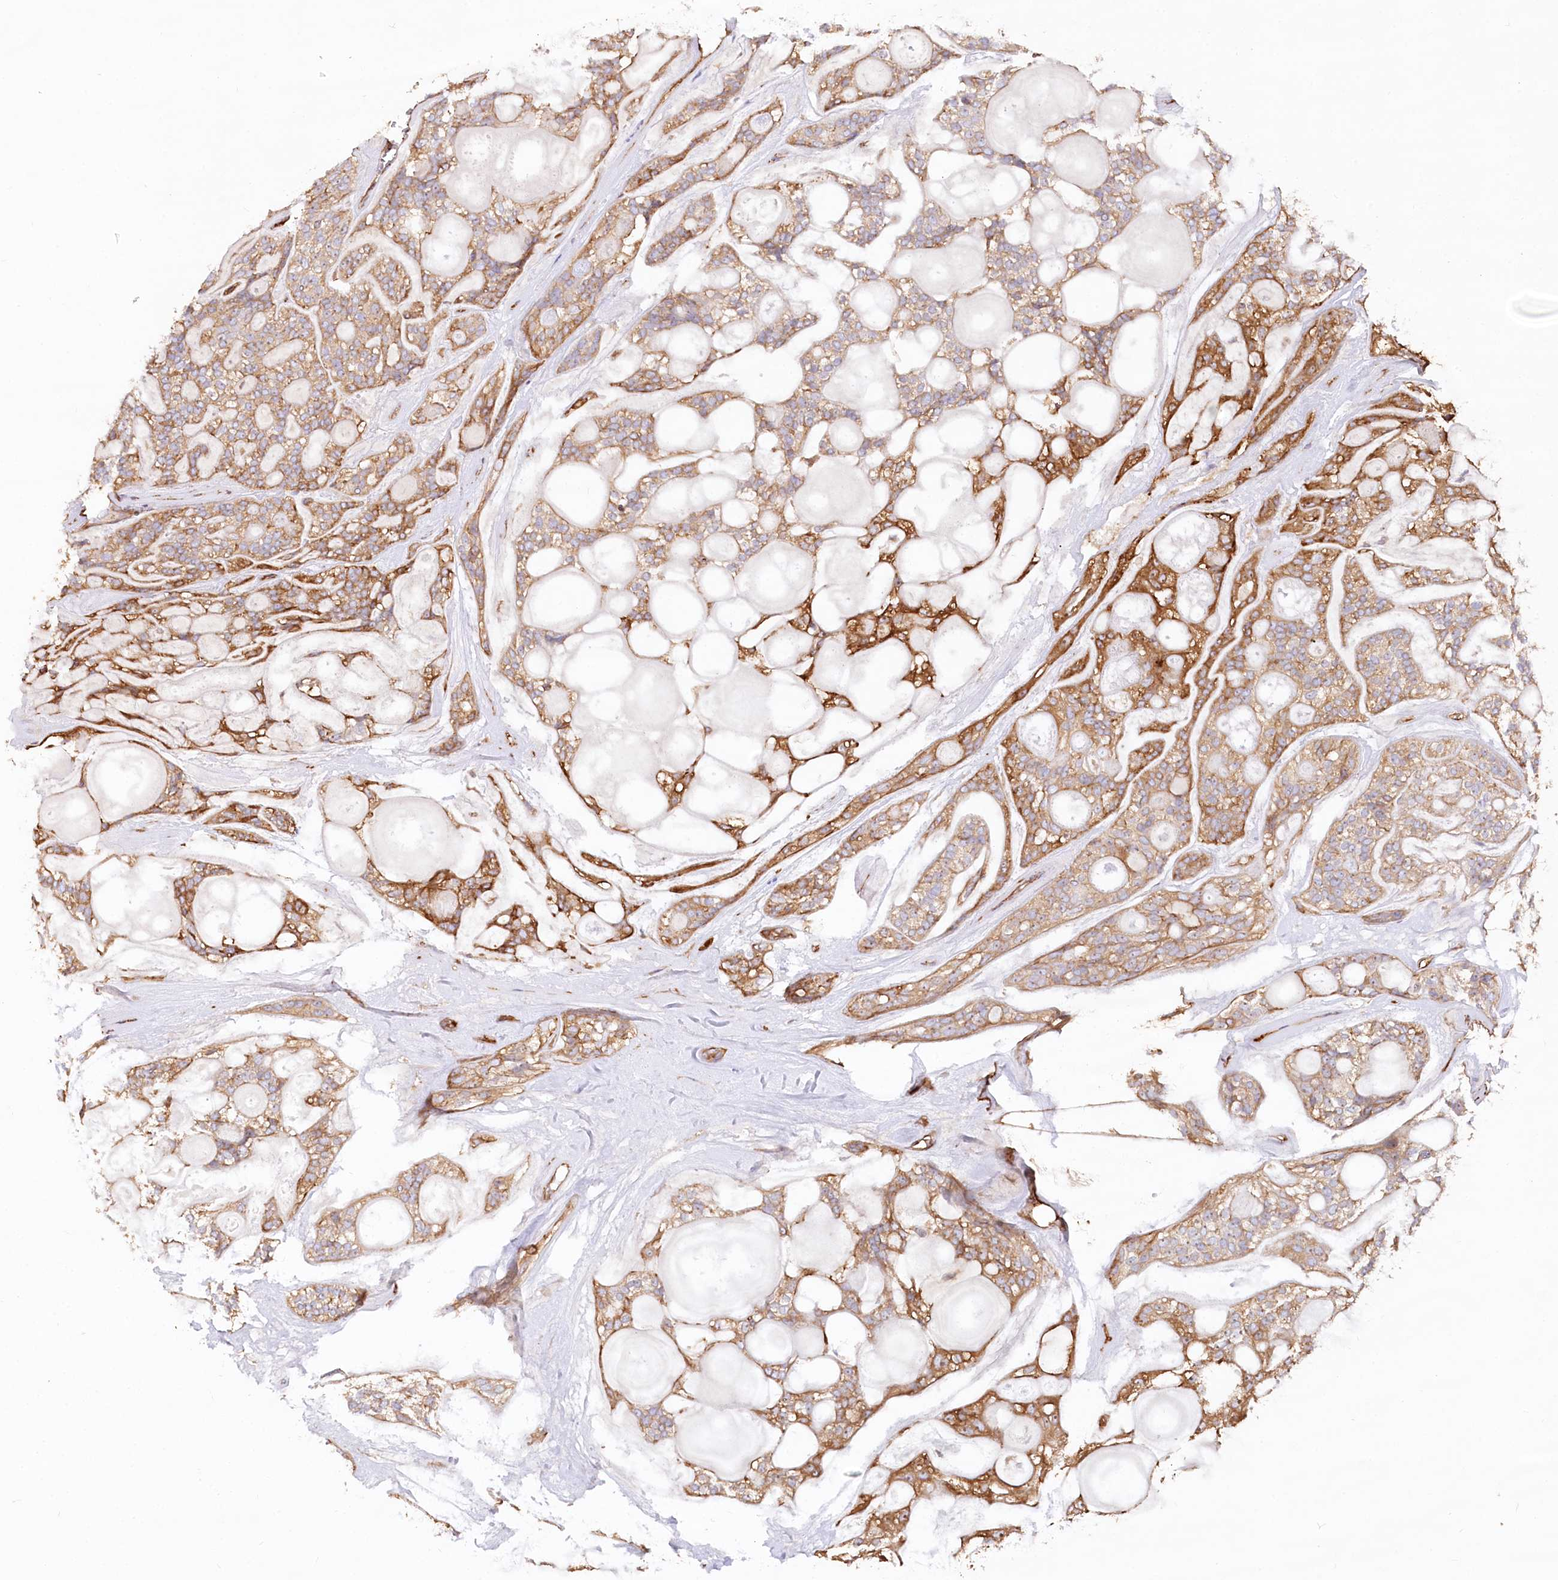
{"staining": {"intensity": "moderate", "quantity": ">75%", "location": "cytoplasmic/membranous"}, "tissue": "head and neck cancer", "cell_type": "Tumor cells", "image_type": "cancer", "snomed": [{"axis": "morphology", "description": "Adenocarcinoma, NOS"}, {"axis": "topography", "description": "Head-Neck"}], "caption": "The image displays staining of adenocarcinoma (head and neck), revealing moderate cytoplasmic/membranous protein positivity (brown color) within tumor cells.", "gene": "WDR36", "patient": {"sex": "male", "age": 66}}